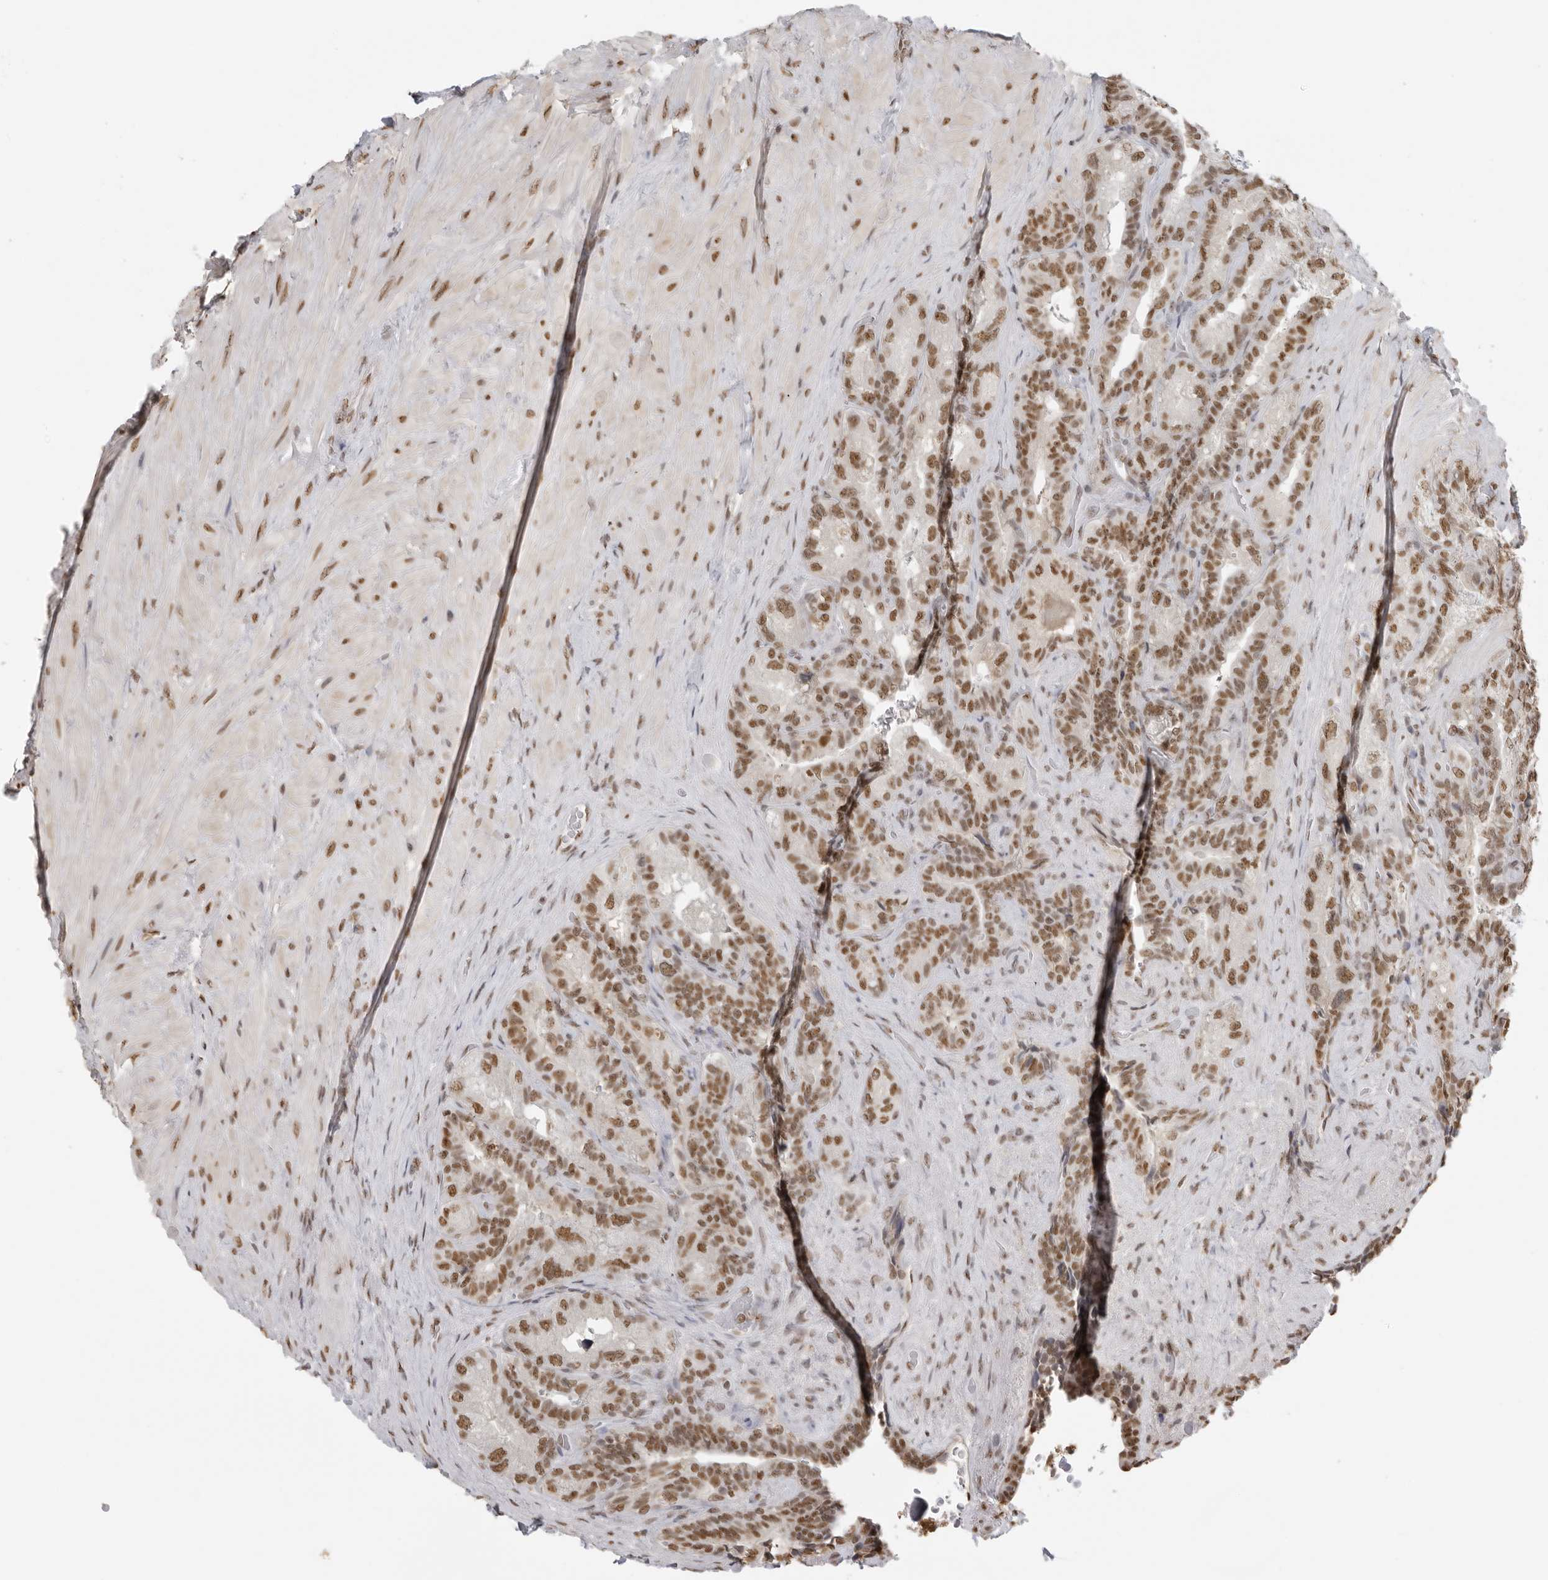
{"staining": {"intensity": "strong", "quantity": ">75%", "location": "nuclear"}, "tissue": "seminal vesicle", "cell_type": "Glandular cells", "image_type": "normal", "snomed": [{"axis": "morphology", "description": "Normal tissue, NOS"}, {"axis": "topography", "description": "Prostate"}, {"axis": "topography", "description": "Seminal veicle"}], "caption": "The immunohistochemical stain shows strong nuclear positivity in glandular cells of unremarkable seminal vesicle. The protein is stained brown, and the nuclei are stained in blue (DAB IHC with brightfield microscopy, high magnification).", "gene": "RPA2", "patient": {"sex": "male", "age": 67}}